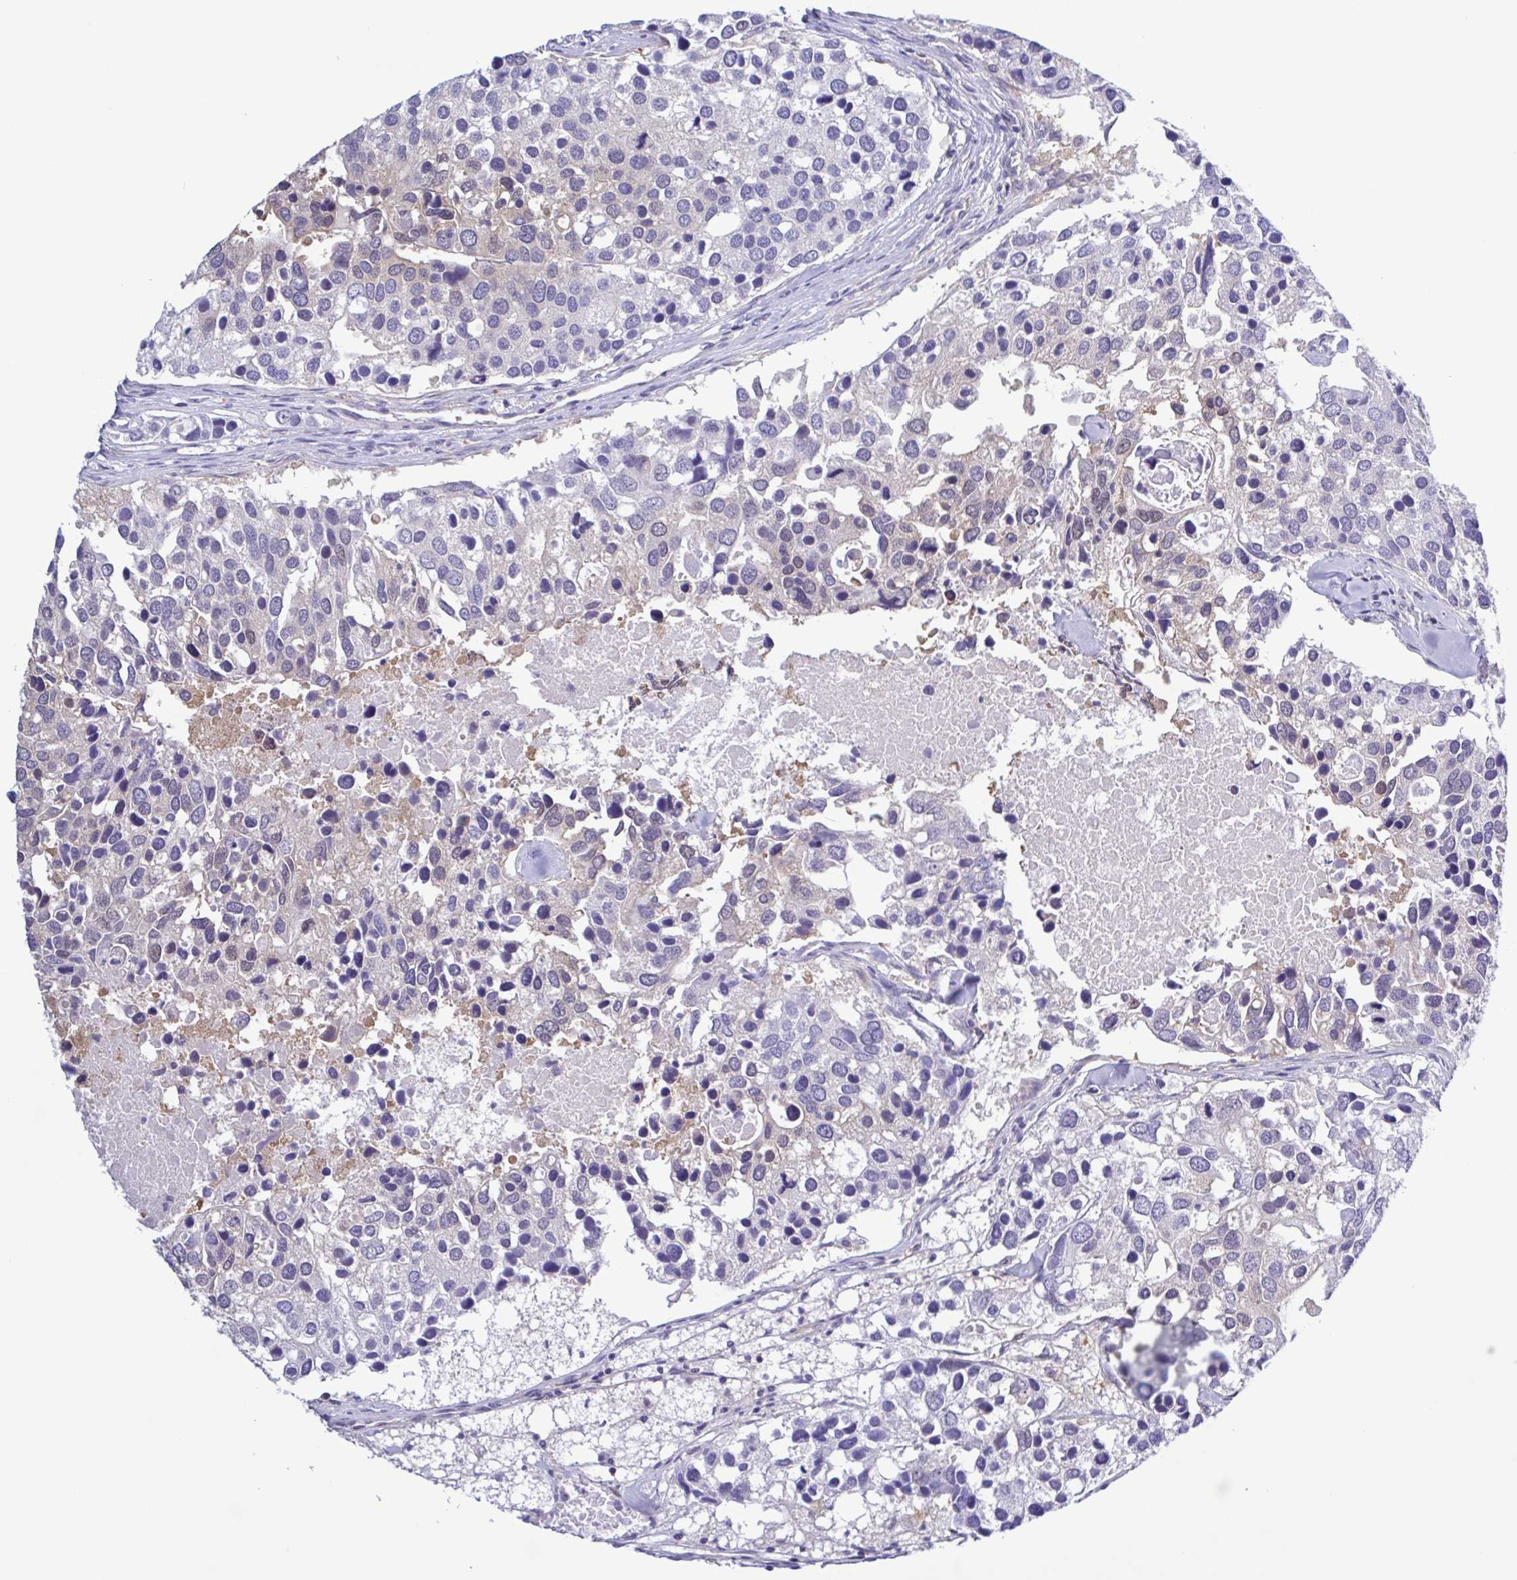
{"staining": {"intensity": "negative", "quantity": "none", "location": "none"}, "tissue": "breast cancer", "cell_type": "Tumor cells", "image_type": "cancer", "snomed": [{"axis": "morphology", "description": "Duct carcinoma"}, {"axis": "topography", "description": "Breast"}], "caption": "An image of human infiltrating ductal carcinoma (breast) is negative for staining in tumor cells. The staining was performed using DAB to visualize the protein expression in brown, while the nuclei were stained in blue with hematoxylin (Magnification: 20x).", "gene": "LDHC", "patient": {"sex": "female", "age": 83}}